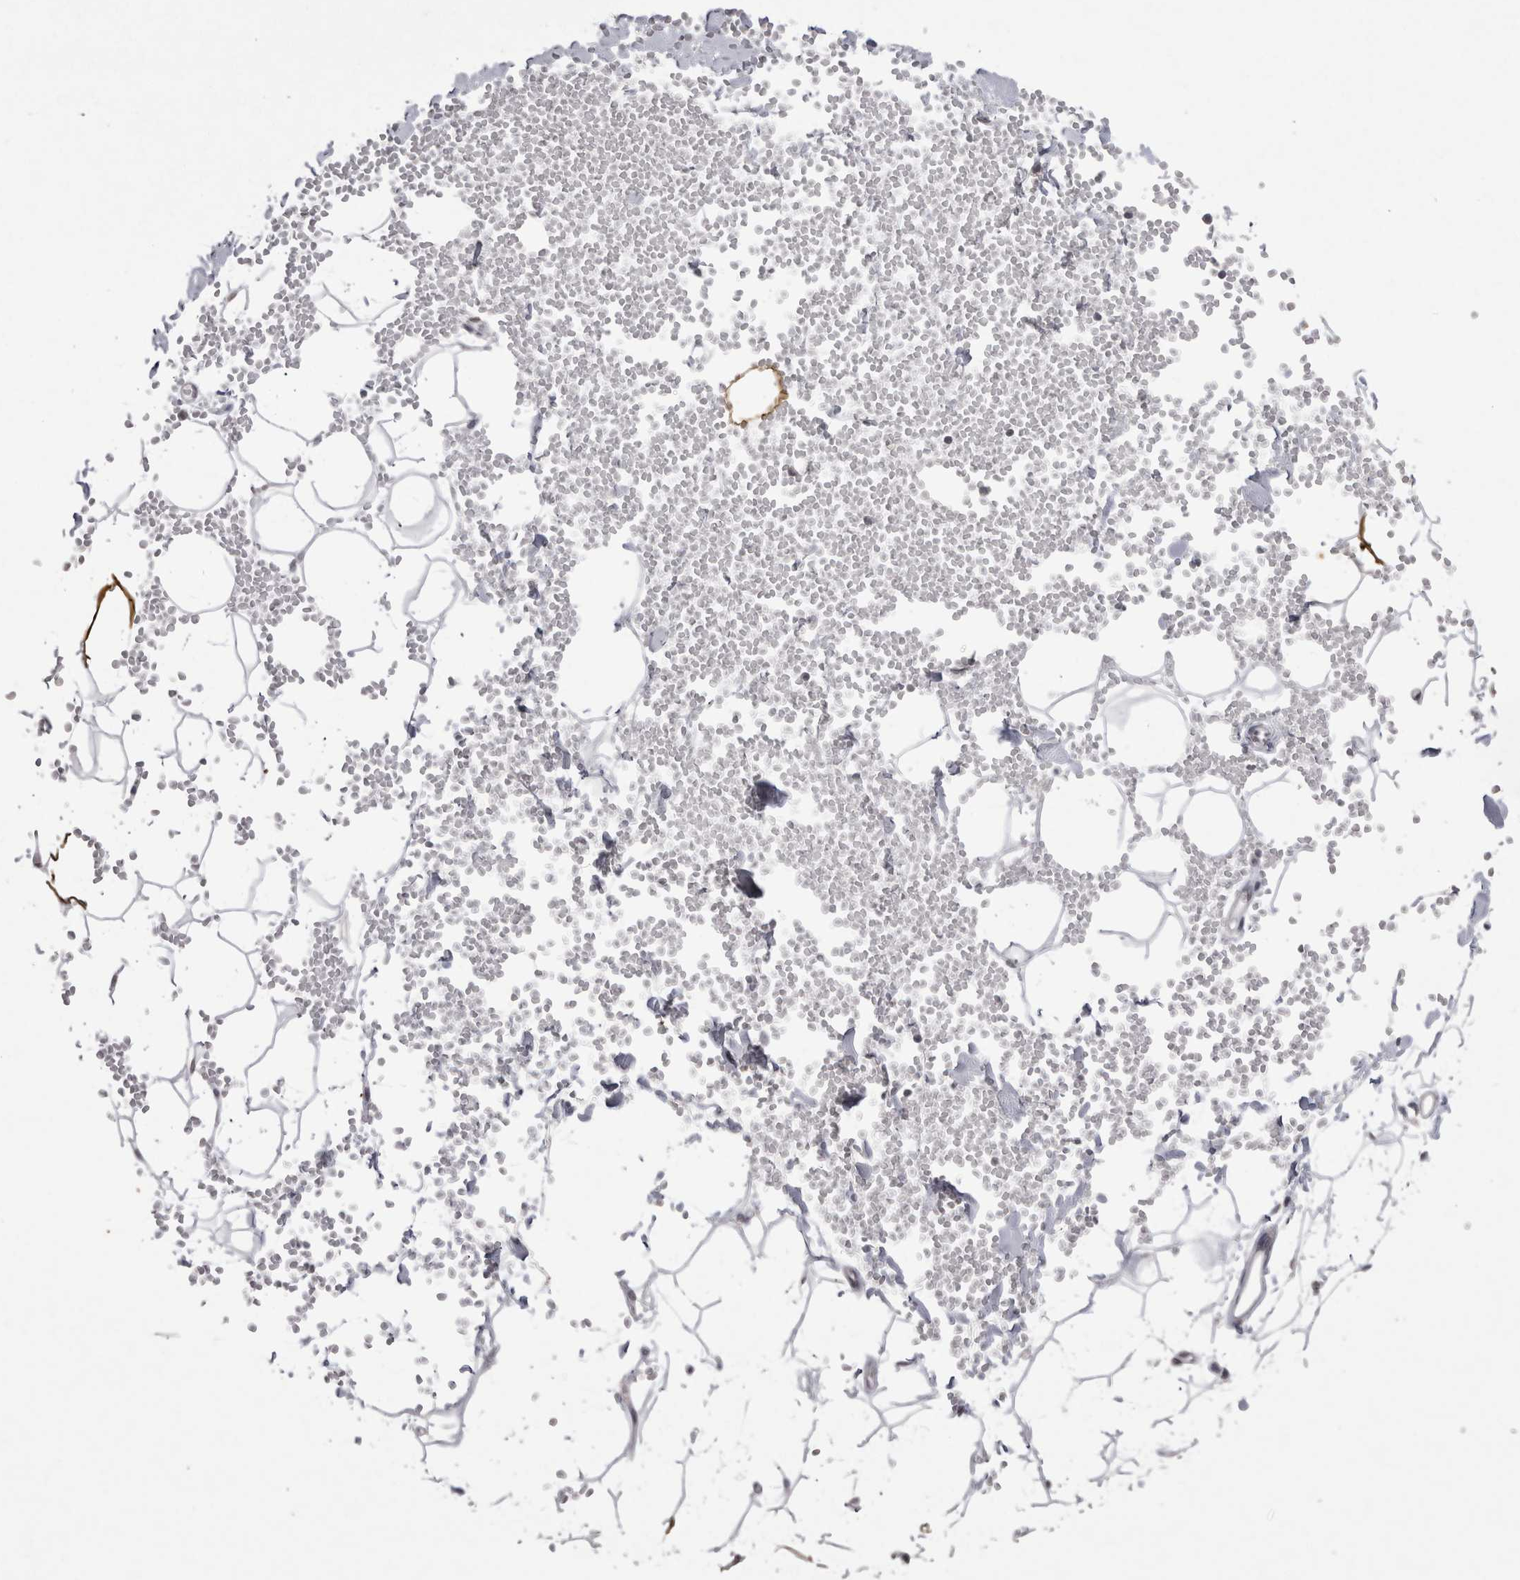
{"staining": {"intensity": "negative", "quantity": "none", "location": "none"}, "tissue": "adipose tissue", "cell_type": "Adipocytes", "image_type": "normal", "snomed": [{"axis": "morphology", "description": "Normal tissue, NOS"}, {"axis": "topography", "description": "Breast"}], "caption": "The image displays no significant staining in adipocytes of adipose tissue. (DAB immunohistochemistry (IHC), high magnification).", "gene": "DDX4", "patient": {"sex": "female", "age": 23}}